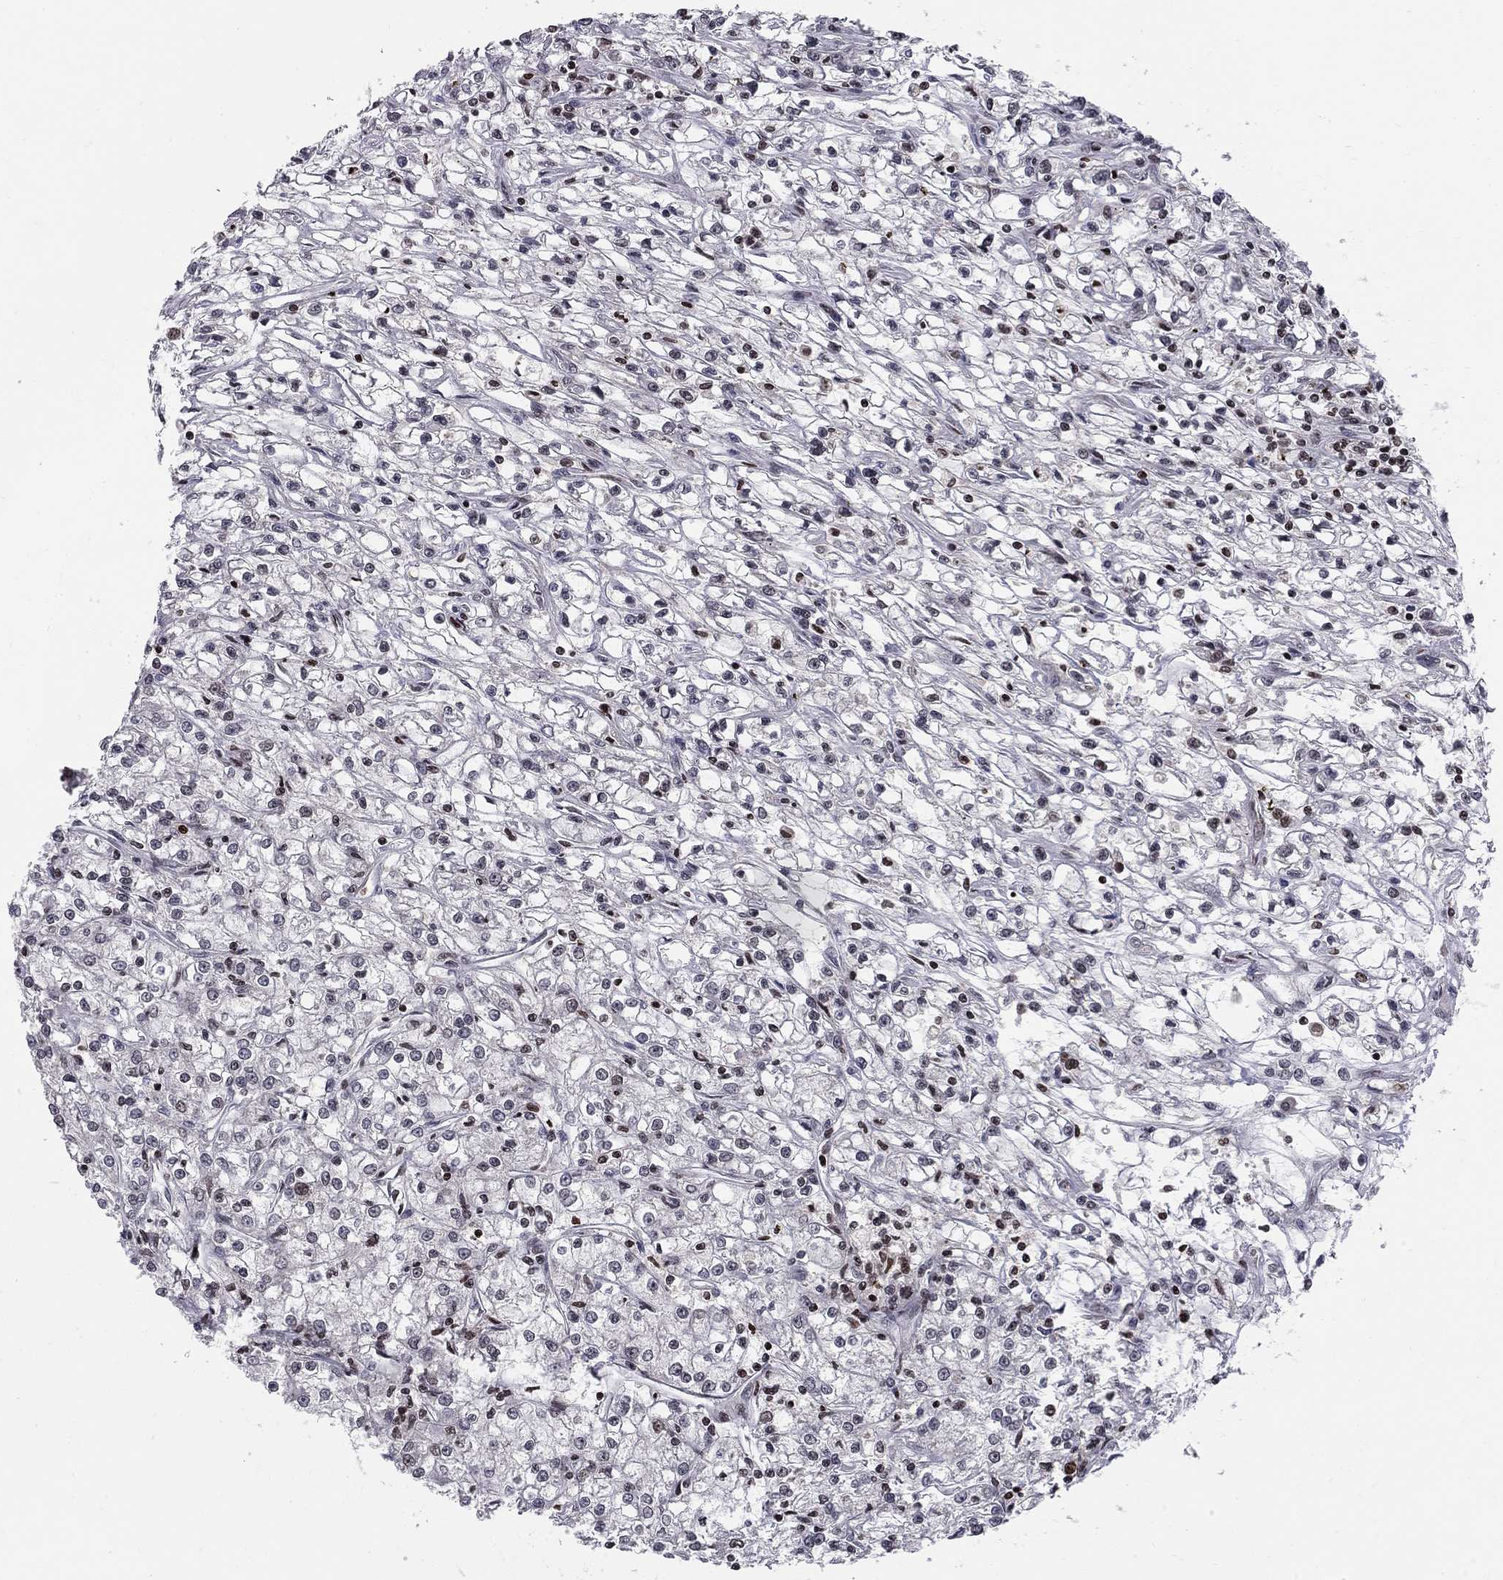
{"staining": {"intensity": "negative", "quantity": "none", "location": "none"}, "tissue": "renal cancer", "cell_type": "Tumor cells", "image_type": "cancer", "snomed": [{"axis": "morphology", "description": "Adenocarcinoma, NOS"}, {"axis": "topography", "description": "Kidney"}], "caption": "IHC micrograph of neoplastic tissue: renal adenocarcinoma stained with DAB exhibits no significant protein expression in tumor cells.", "gene": "RNASEH2C", "patient": {"sex": "female", "age": 59}}